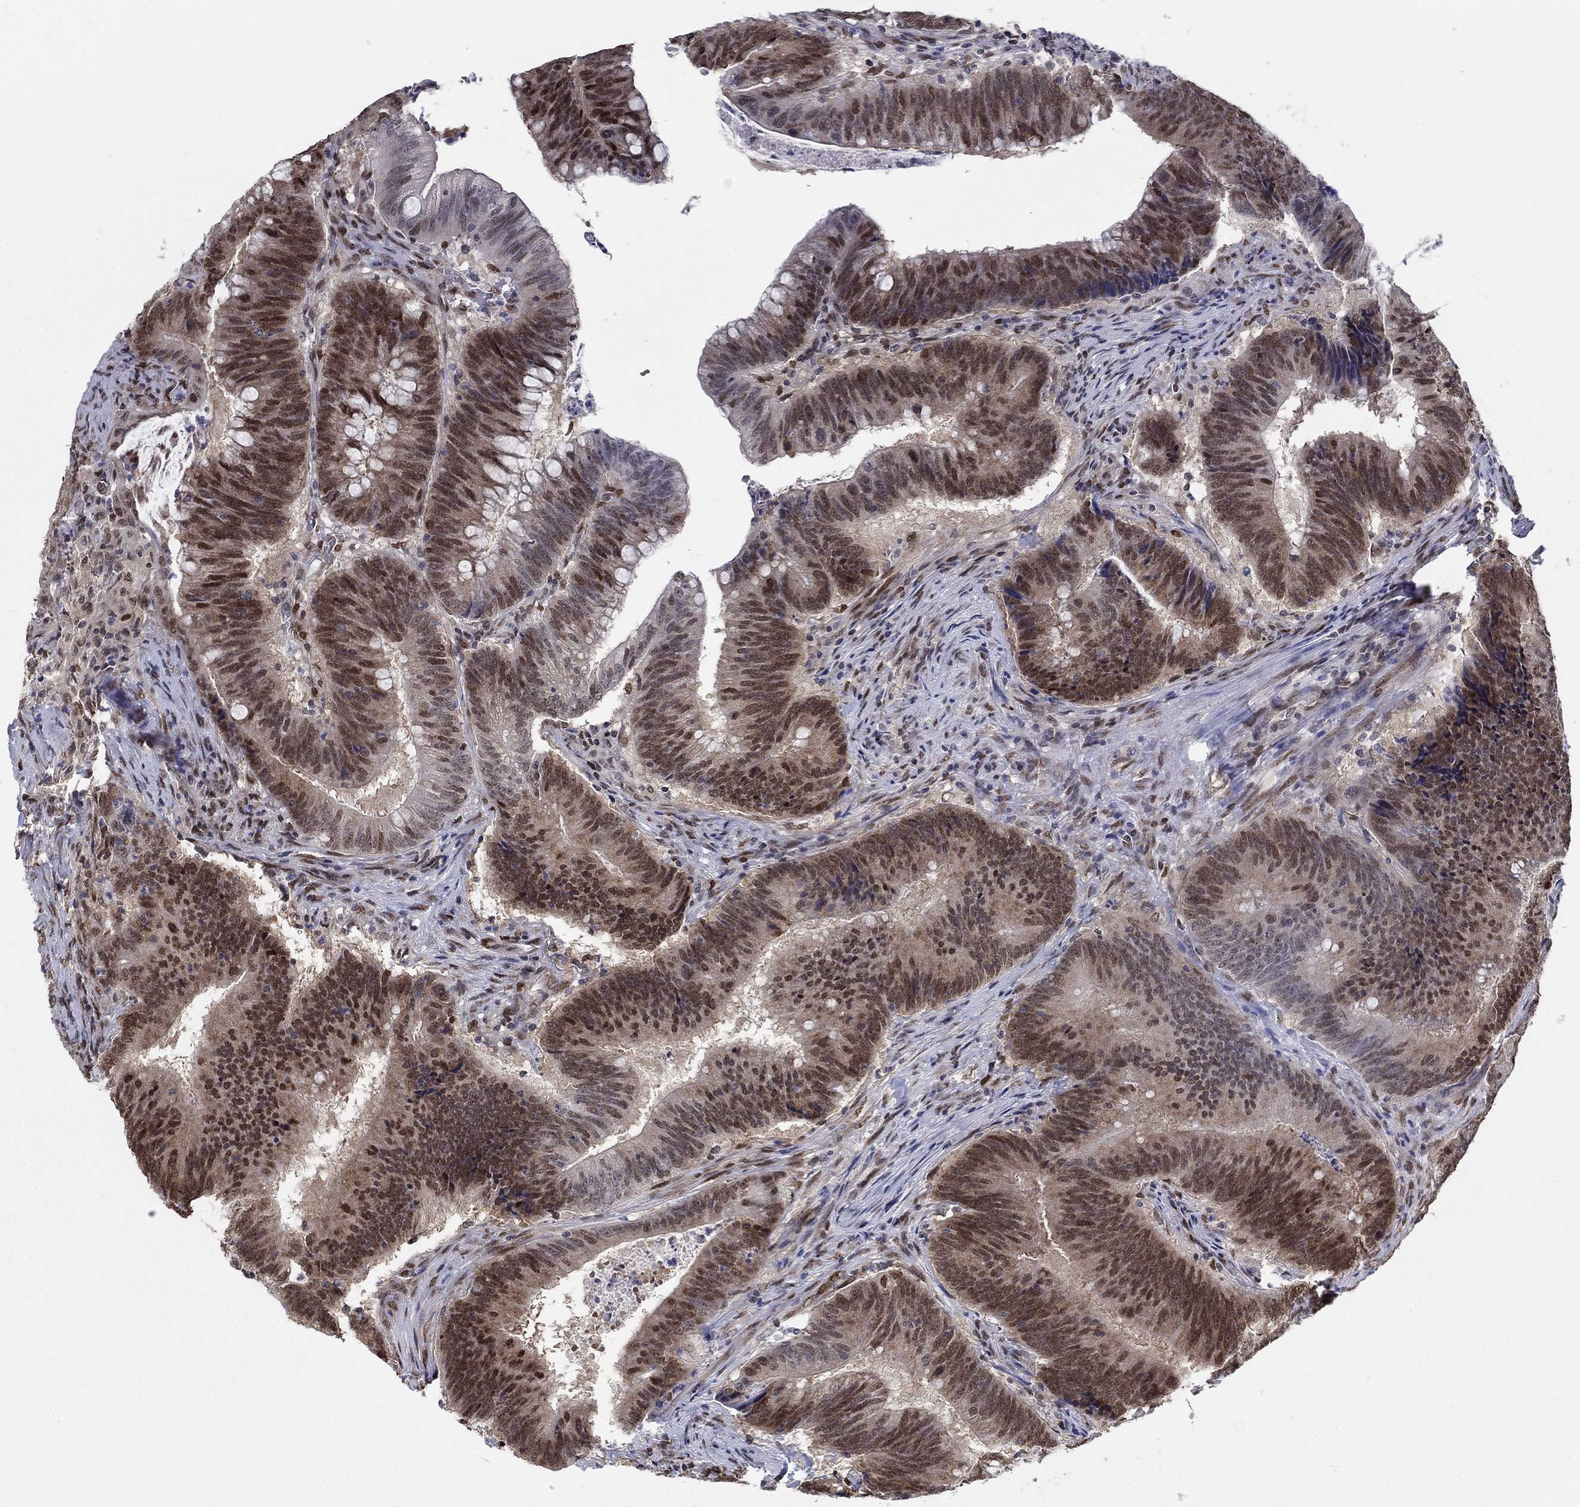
{"staining": {"intensity": "strong", "quantity": ">75%", "location": "nuclear"}, "tissue": "colorectal cancer", "cell_type": "Tumor cells", "image_type": "cancer", "snomed": [{"axis": "morphology", "description": "Adenocarcinoma, NOS"}, {"axis": "topography", "description": "Colon"}], "caption": "Strong nuclear protein positivity is seen in about >75% of tumor cells in adenocarcinoma (colorectal).", "gene": "CENPE", "patient": {"sex": "female", "age": 87}}